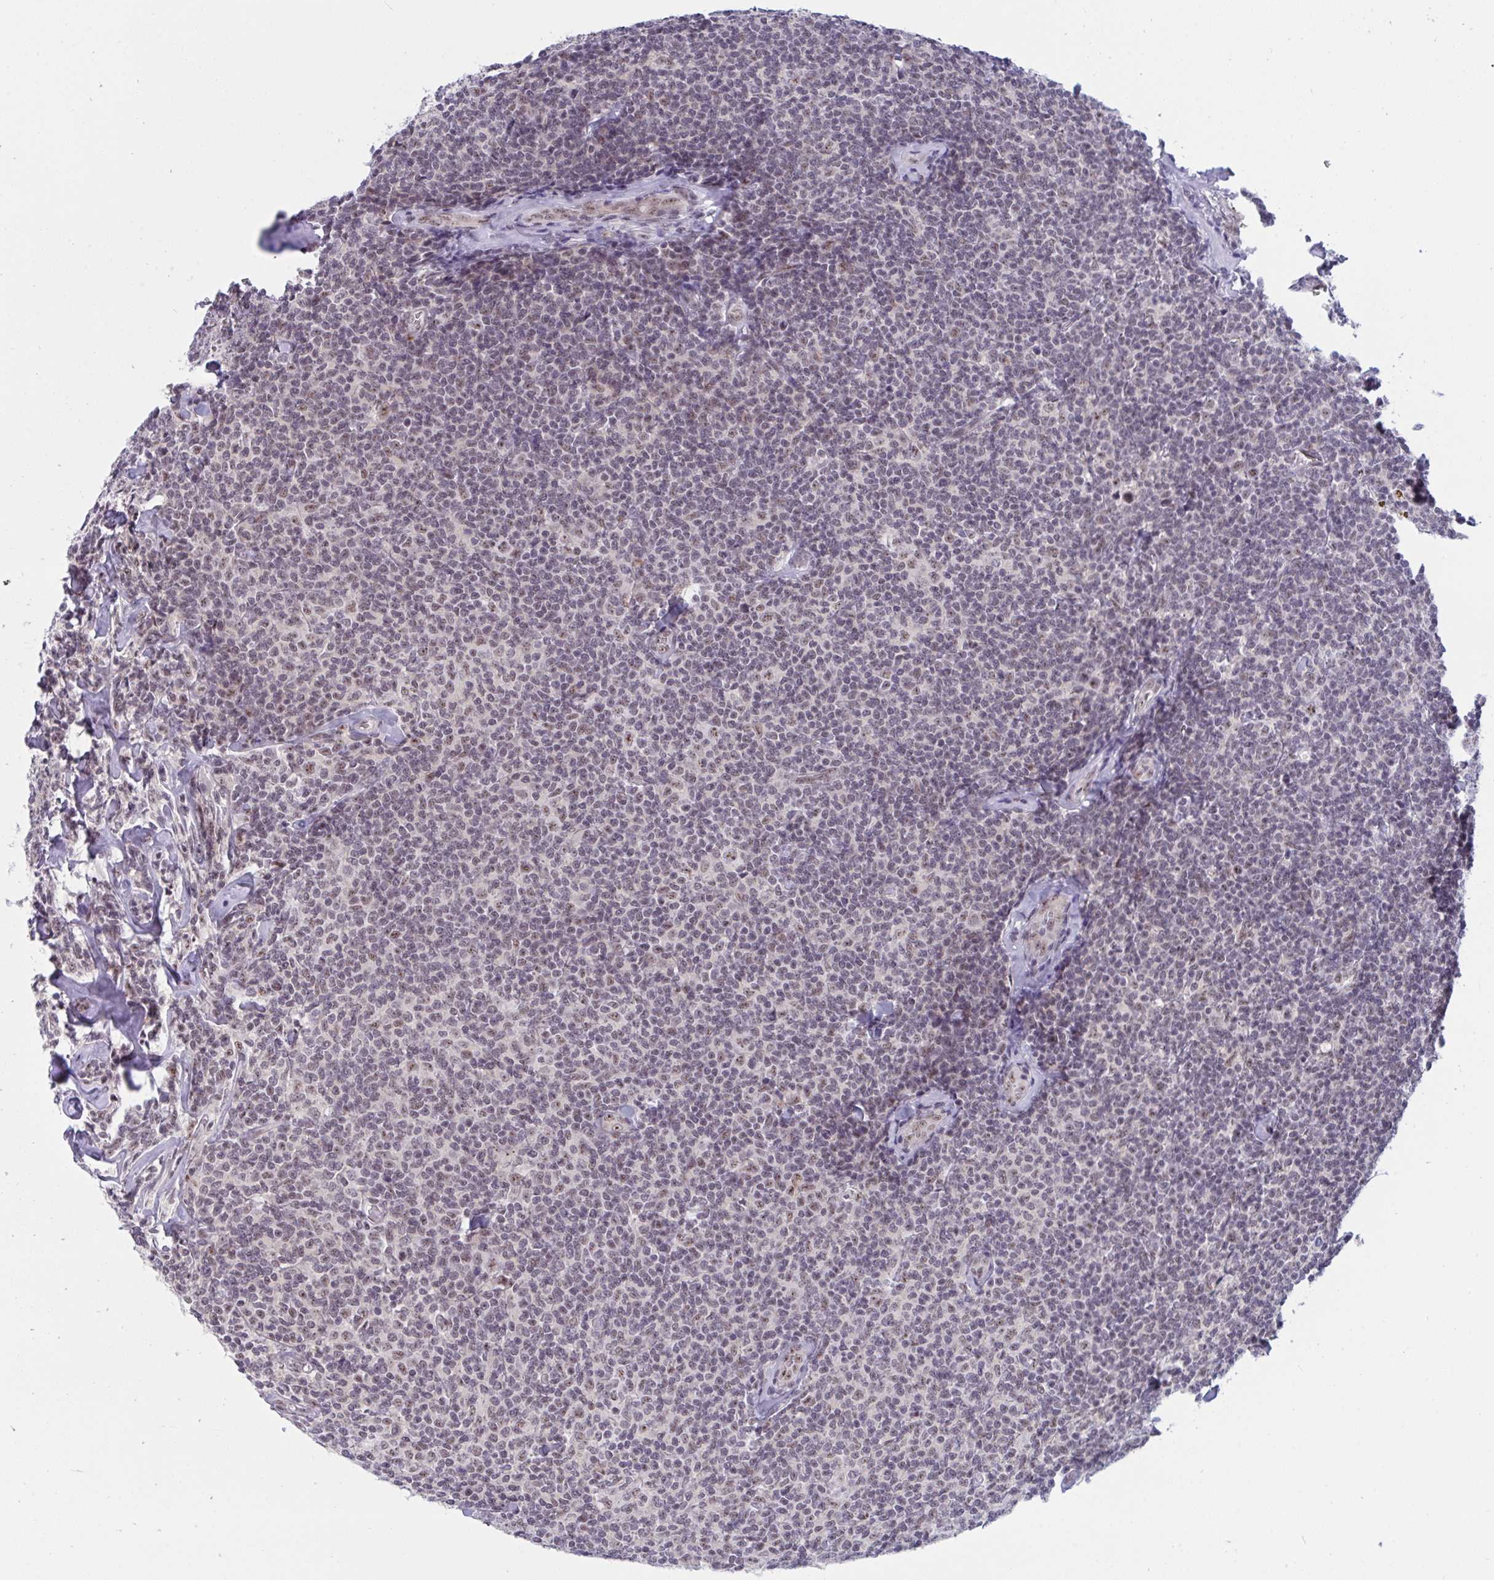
{"staining": {"intensity": "weak", "quantity": "<25%", "location": "nuclear"}, "tissue": "lymphoma", "cell_type": "Tumor cells", "image_type": "cancer", "snomed": [{"axis": "morphology", "description": "Malignant lymphoma, non-Hodgkin's type, Low grade"}, {"axis": "topography", "description": "Lymph node"}], "caption": "A histopathology image of human low-grade malignant lymphoma, non-Hodgkin's type is negative for staining in tumor cells. Brightfield microscopy of immunohistochemistry (IHC) stained with DAB (brown) and hematoxylin (blue), captured at high magnification.", "gene": "PRR14", "patient": {"sex": "female", "age": 56}}